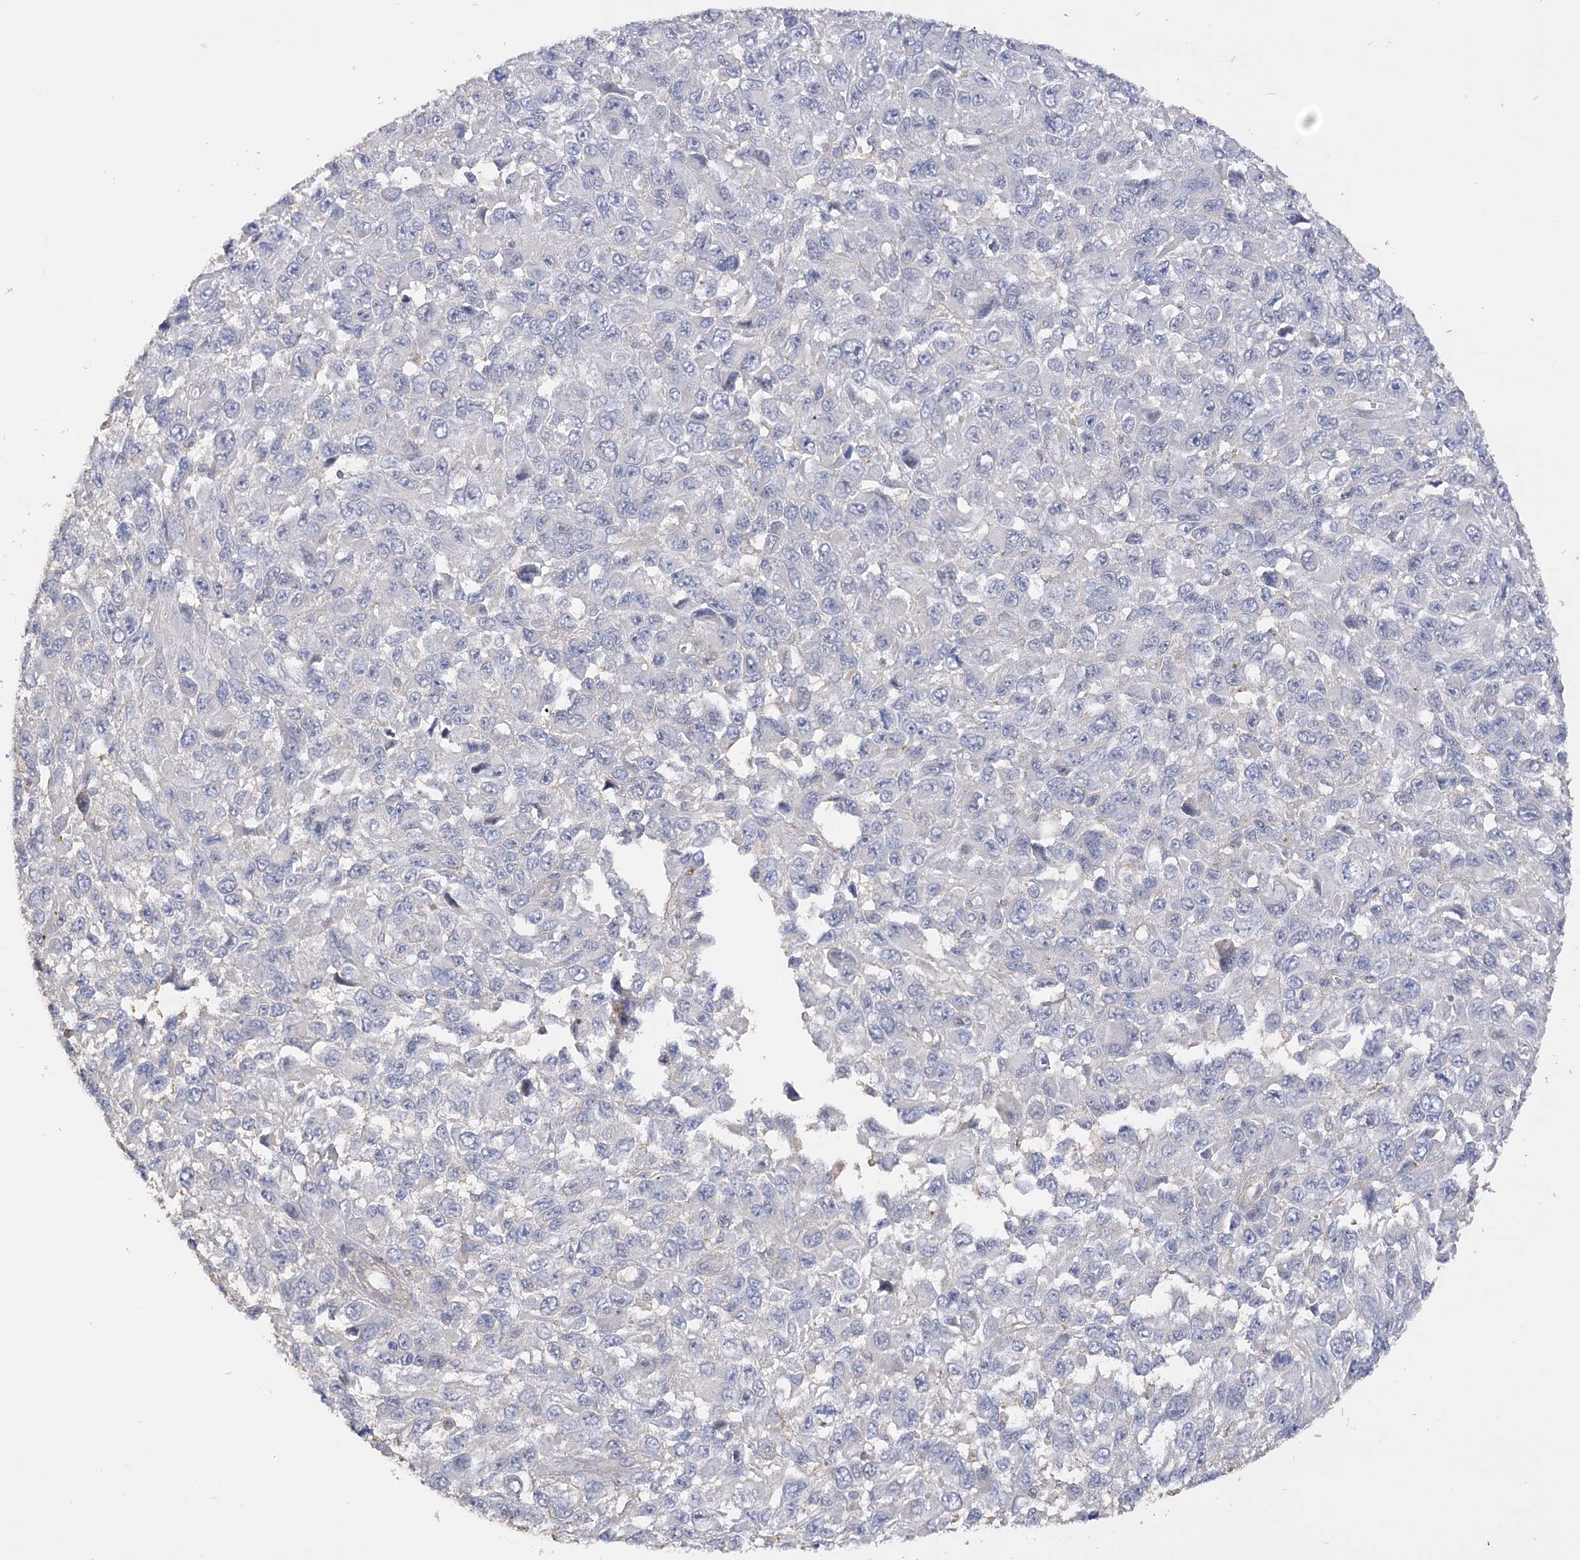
{"staining": {"intensity": "negative", "quantity": "none", "location": "none"}, "tissue": "melanoma", "cell_type": "Tumor cells", "image_type": "cancer", "snomed": [{"axis": "morphology", "description": "Malignant melanoma, NOS"}, {"axis": "topography", "description": "Skin"}], "caption": "Micrograph shows no protein staining in tumor cells of melanoma tissue.", "gene": "SLFN14", "patient": {"sex": "female", "age": 96}}